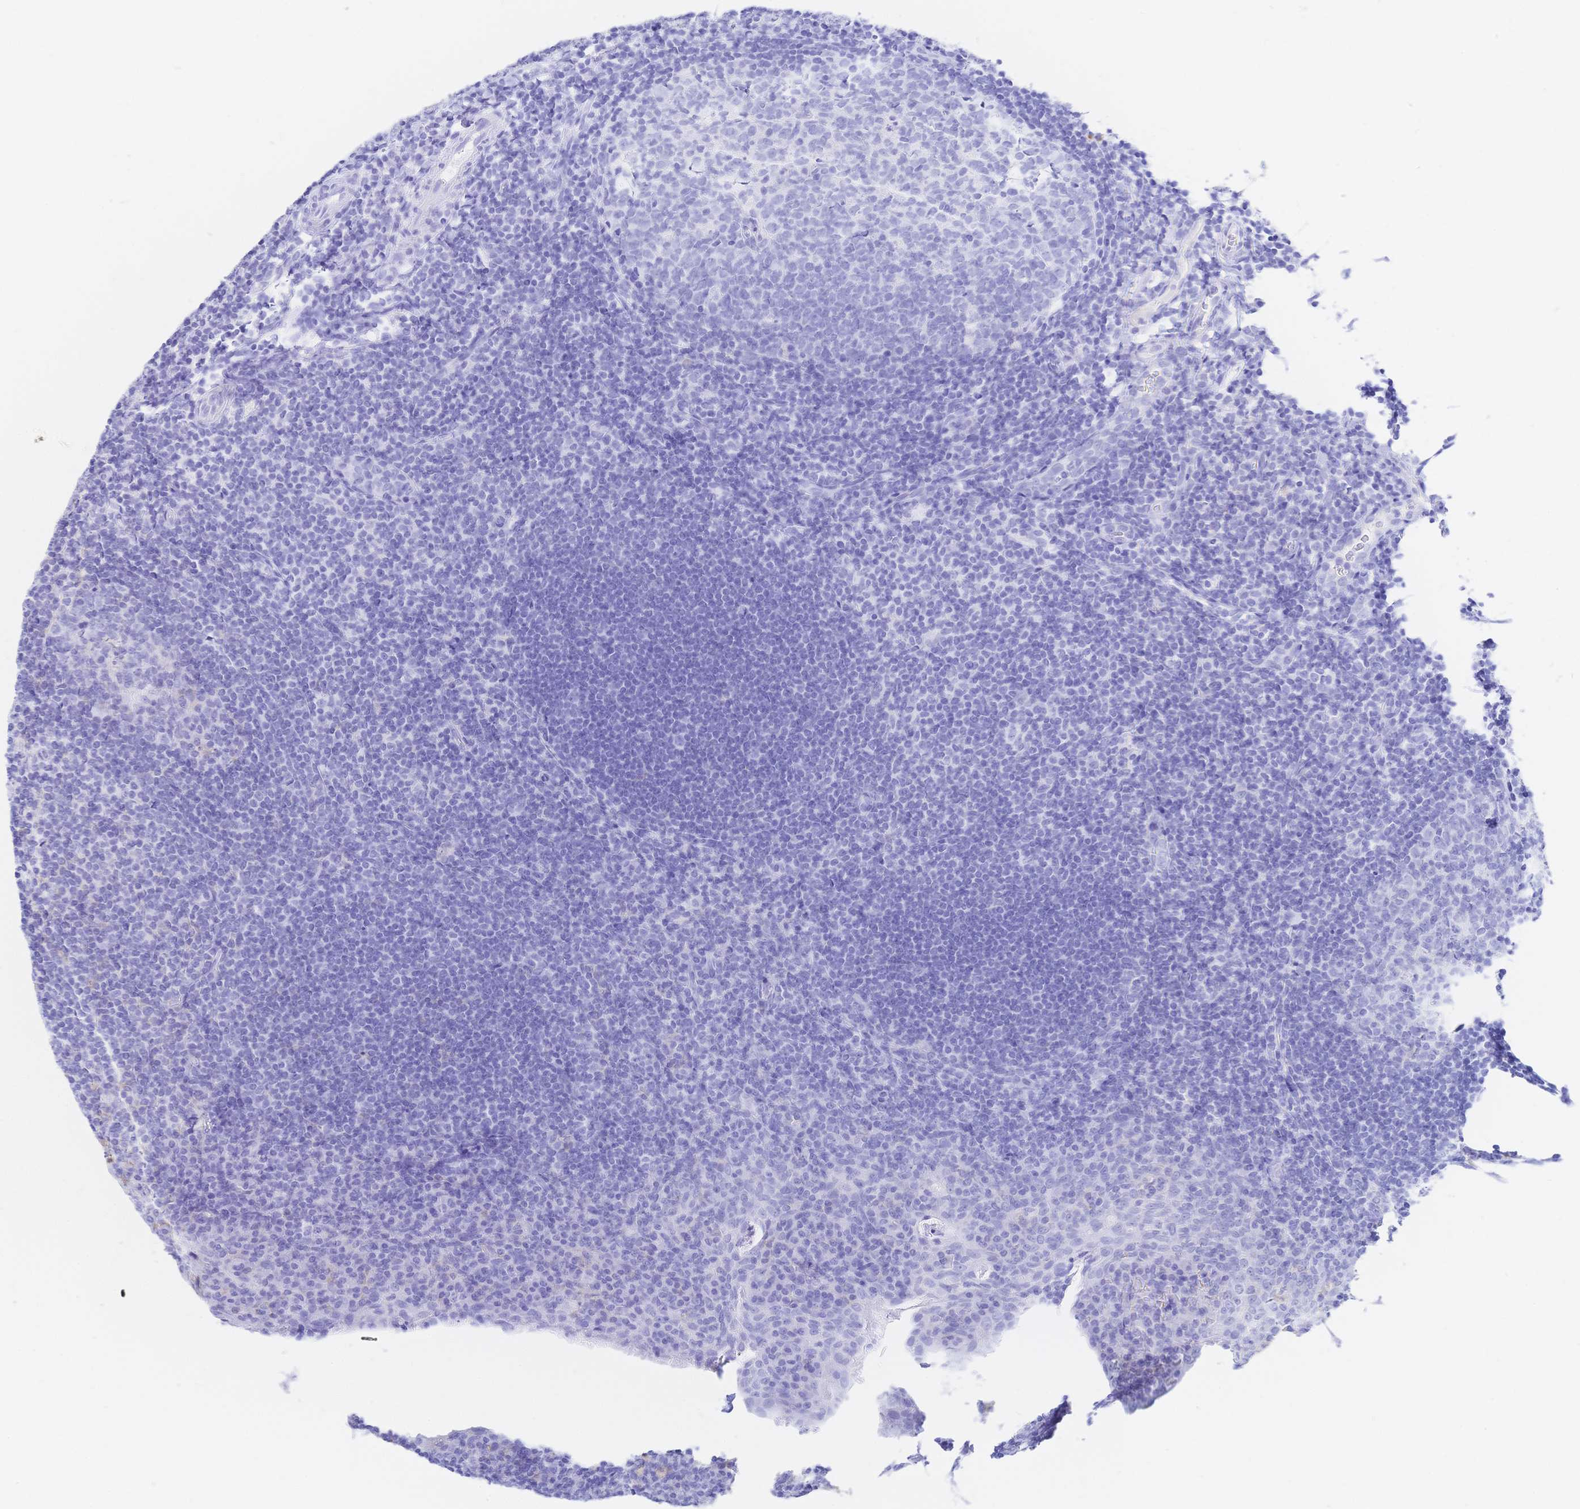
{"staining": {"intensity": "negative", "quantity": "none", "location": "none"}, "tissue": "tonsil", "cell_type": "Germinal center cells", "image_type": "normal", "snomed": [{"axis": "morphology", "description": "Normal tissue, NOS"}, {"axis": "topography", "description": "Tonsil"}], "caption": "Protein analysis of benign tonsil reveals no significant positivity in germinal center cells. (DAB IHC with hematoxylin counter stain).", "gene": "UMOD", "patient": {"sex": "male", "age": 17}}